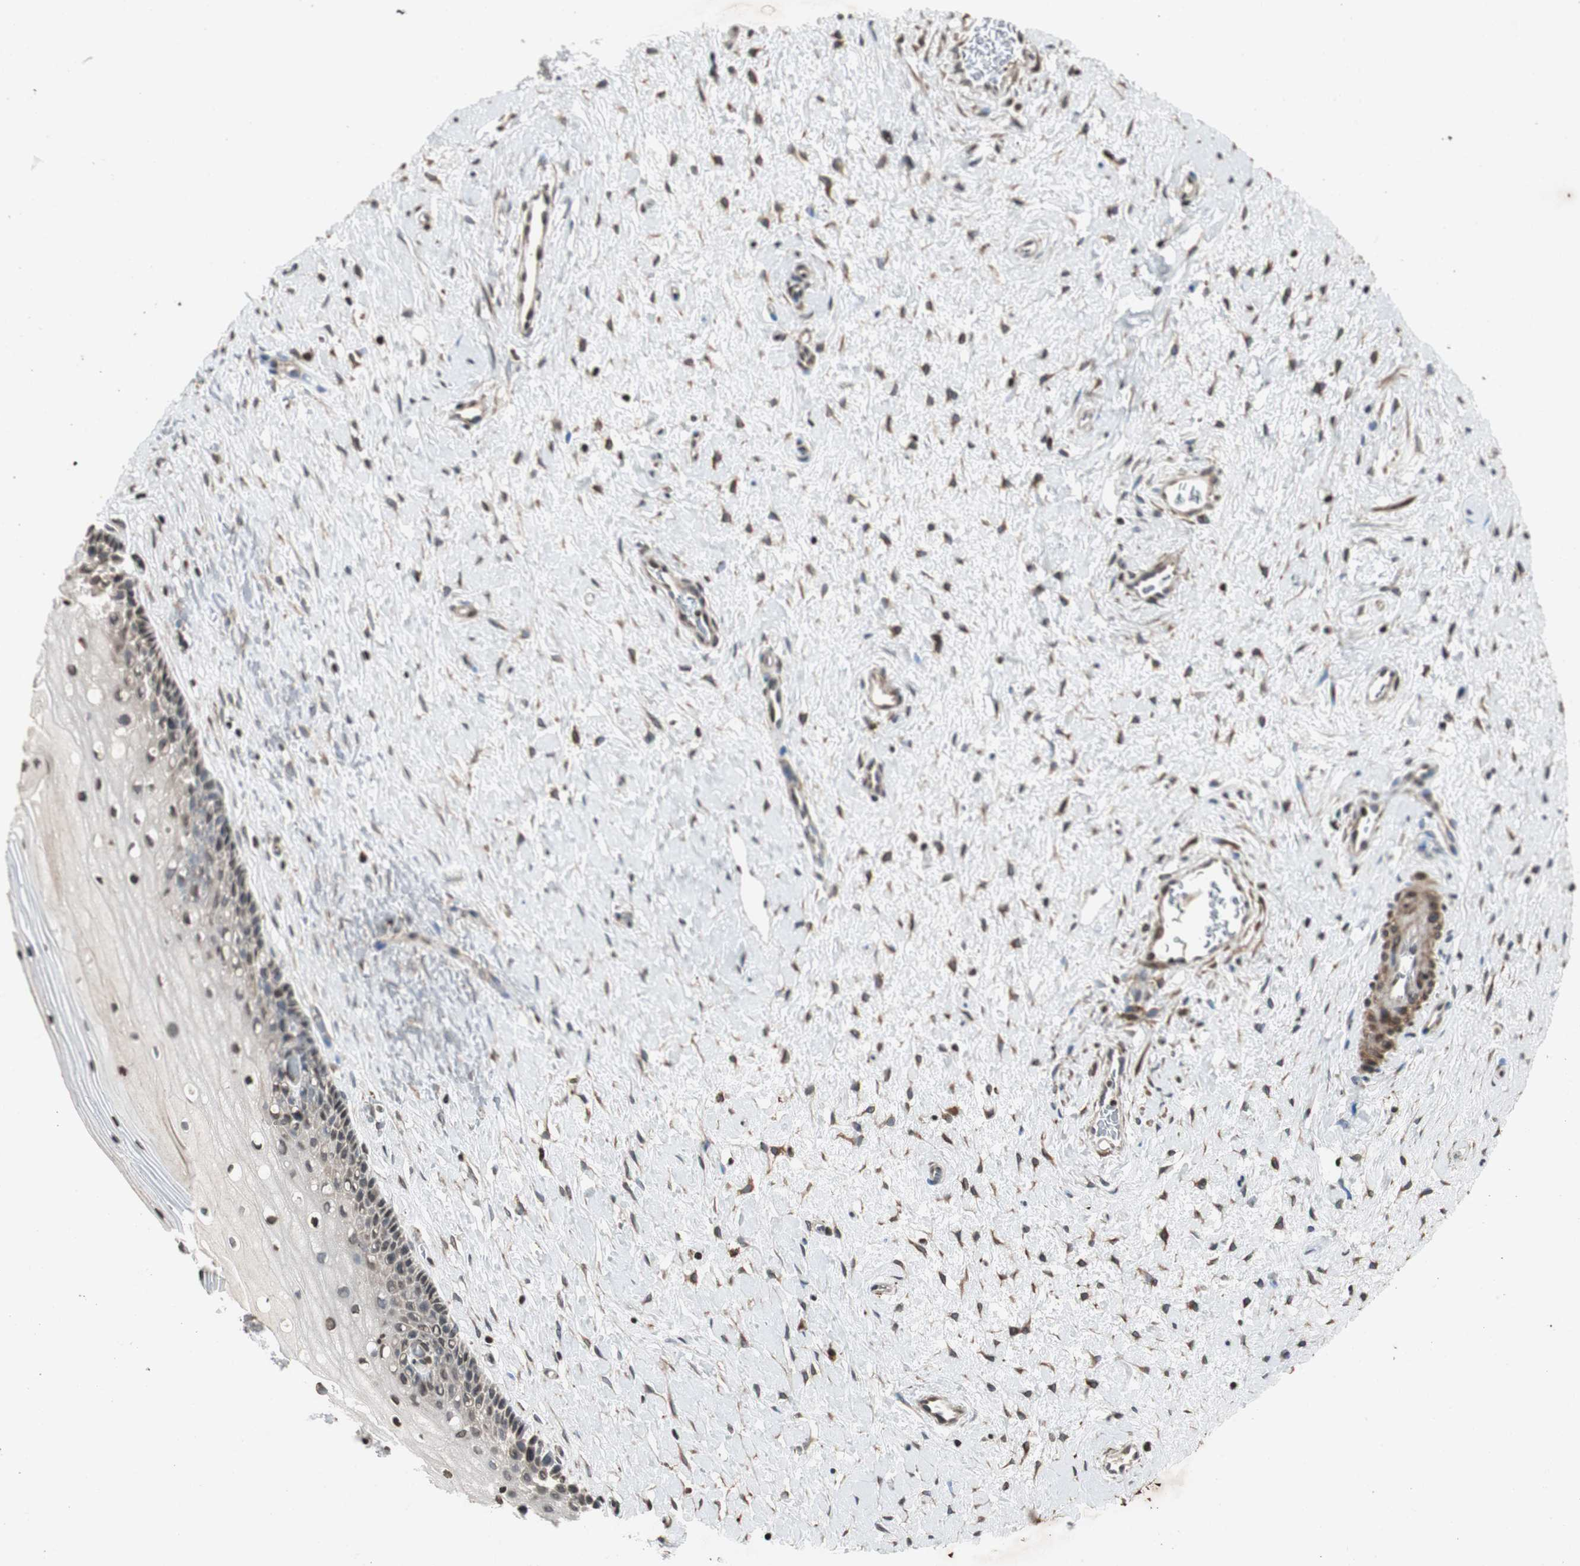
{"staining": {"intensity": "negative", "quantity": "none", "location": "none"}, "tissue": "cervix", "cell_type": "Glandular cells", "image_type": "normal", "snomed": [{"axis": "morphology", "description": "Normal tissue, NOS"}, {"axis": "topography", "description": "Cervix"}], "caption": "Protein analysis of unremarkable cervix reveals no significant positivity in glandular cells. Brightfield microscopy of IHC stained with DAB (brown) and hematoxylin (blue), captured at high magnification.", "gene": "PRKG1", "patient": {"sex": "female", "age": 39}}